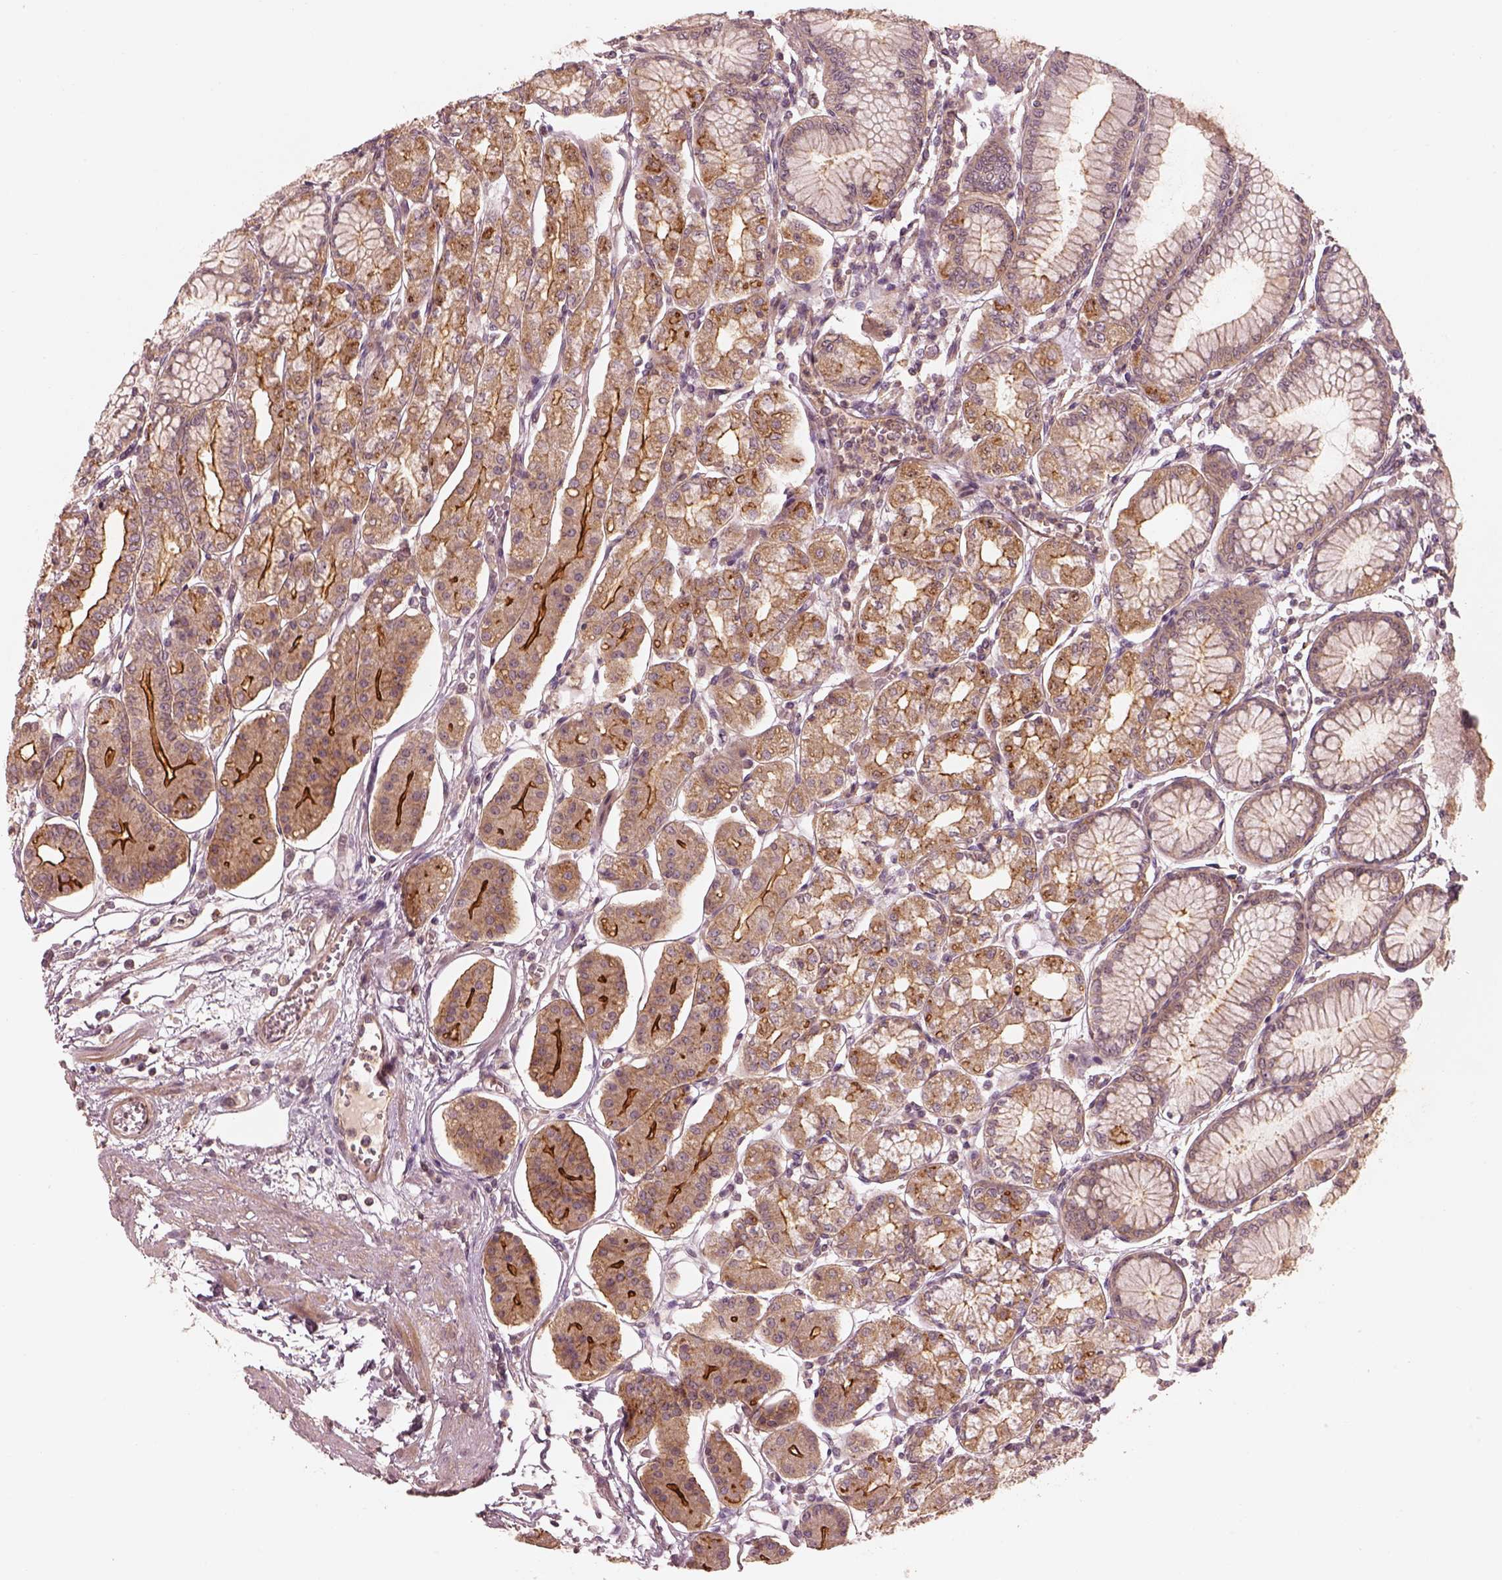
{"staining": {"intensity": "strong", "quantity": "25%-75%", "location": "cytoplasmic/membranous"}, "tissue": "stomach", "cell_type": "Glandular cells", "image_type": "normal", "snomed": [{"axis": "morphology", "description": "Normal tissue, NOS"}, {"axis": "topography", "description": "Skeletal muscle"}, {"axis": "topography", "description": "Stomach"}], "caption": "Immunohistochemistry of benign human stomach reveals high levels of strong cytoplasmic/membranous staining in about 25%-75% of glandular cells. (Brightfield microscopy of DAB IHC at high magnification).", "gene": "FAM107B", "patient": {"sex": "female", "age": 57}}